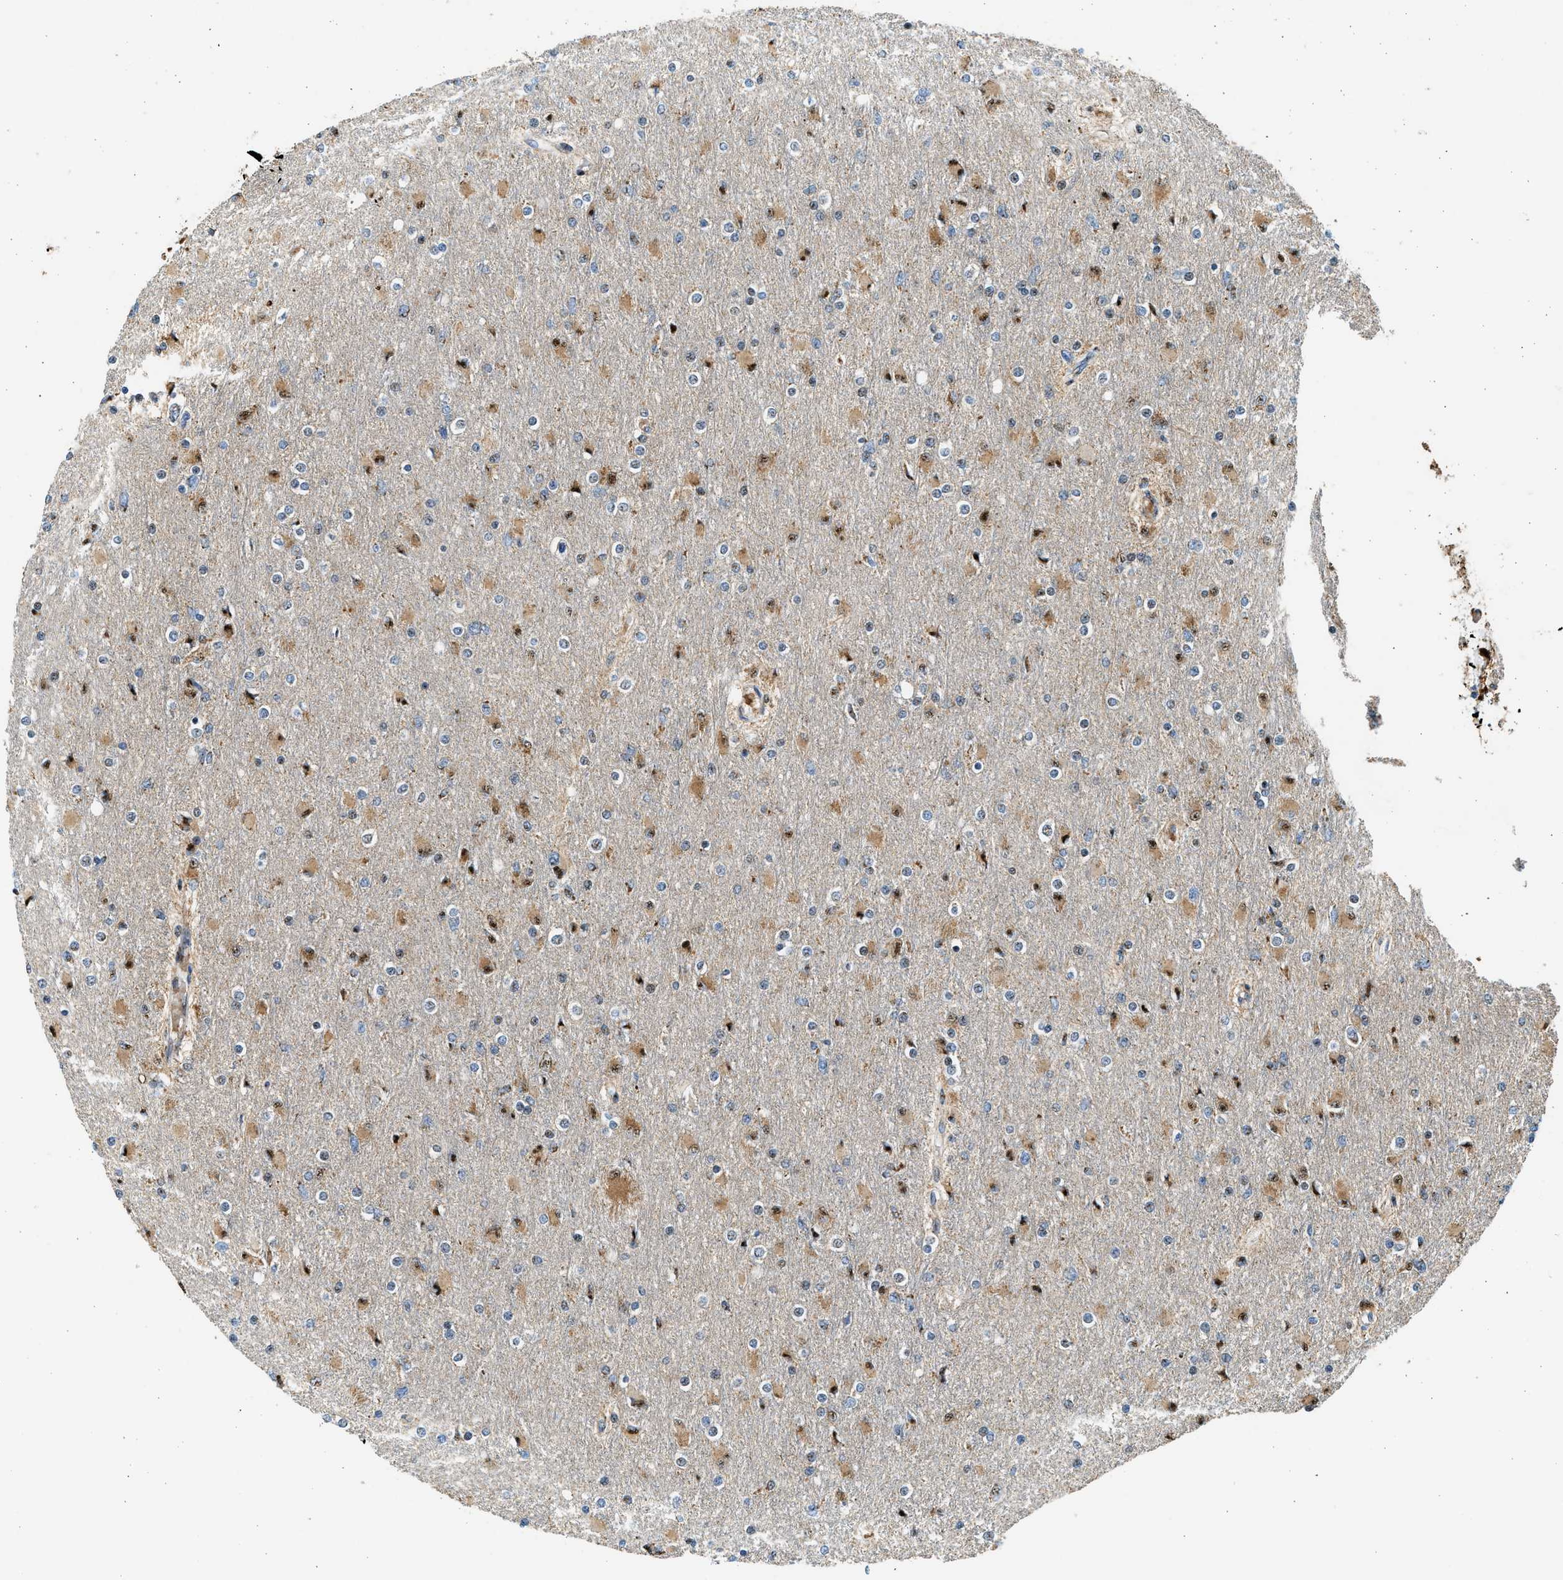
{"staining": {"intensity": "moderate", "quantity": "25%-75%", "location": "cytoplasmic/membranous,nuclear"}, "tissue": "glioma", "cell_type": "Tumor cells", "image_type": "cancer", "snomed": [{"axis": "morphology", "description": "Glioma, malignant, High grade"}, {"axis": "topography", "description": "Cerebral cortex"}], "caption": "Glioma stained with a protein marker displays moderate staining in tumor cells.", "gene": "KCNMB3", "patient": {"sex": "female", "age": 36}}